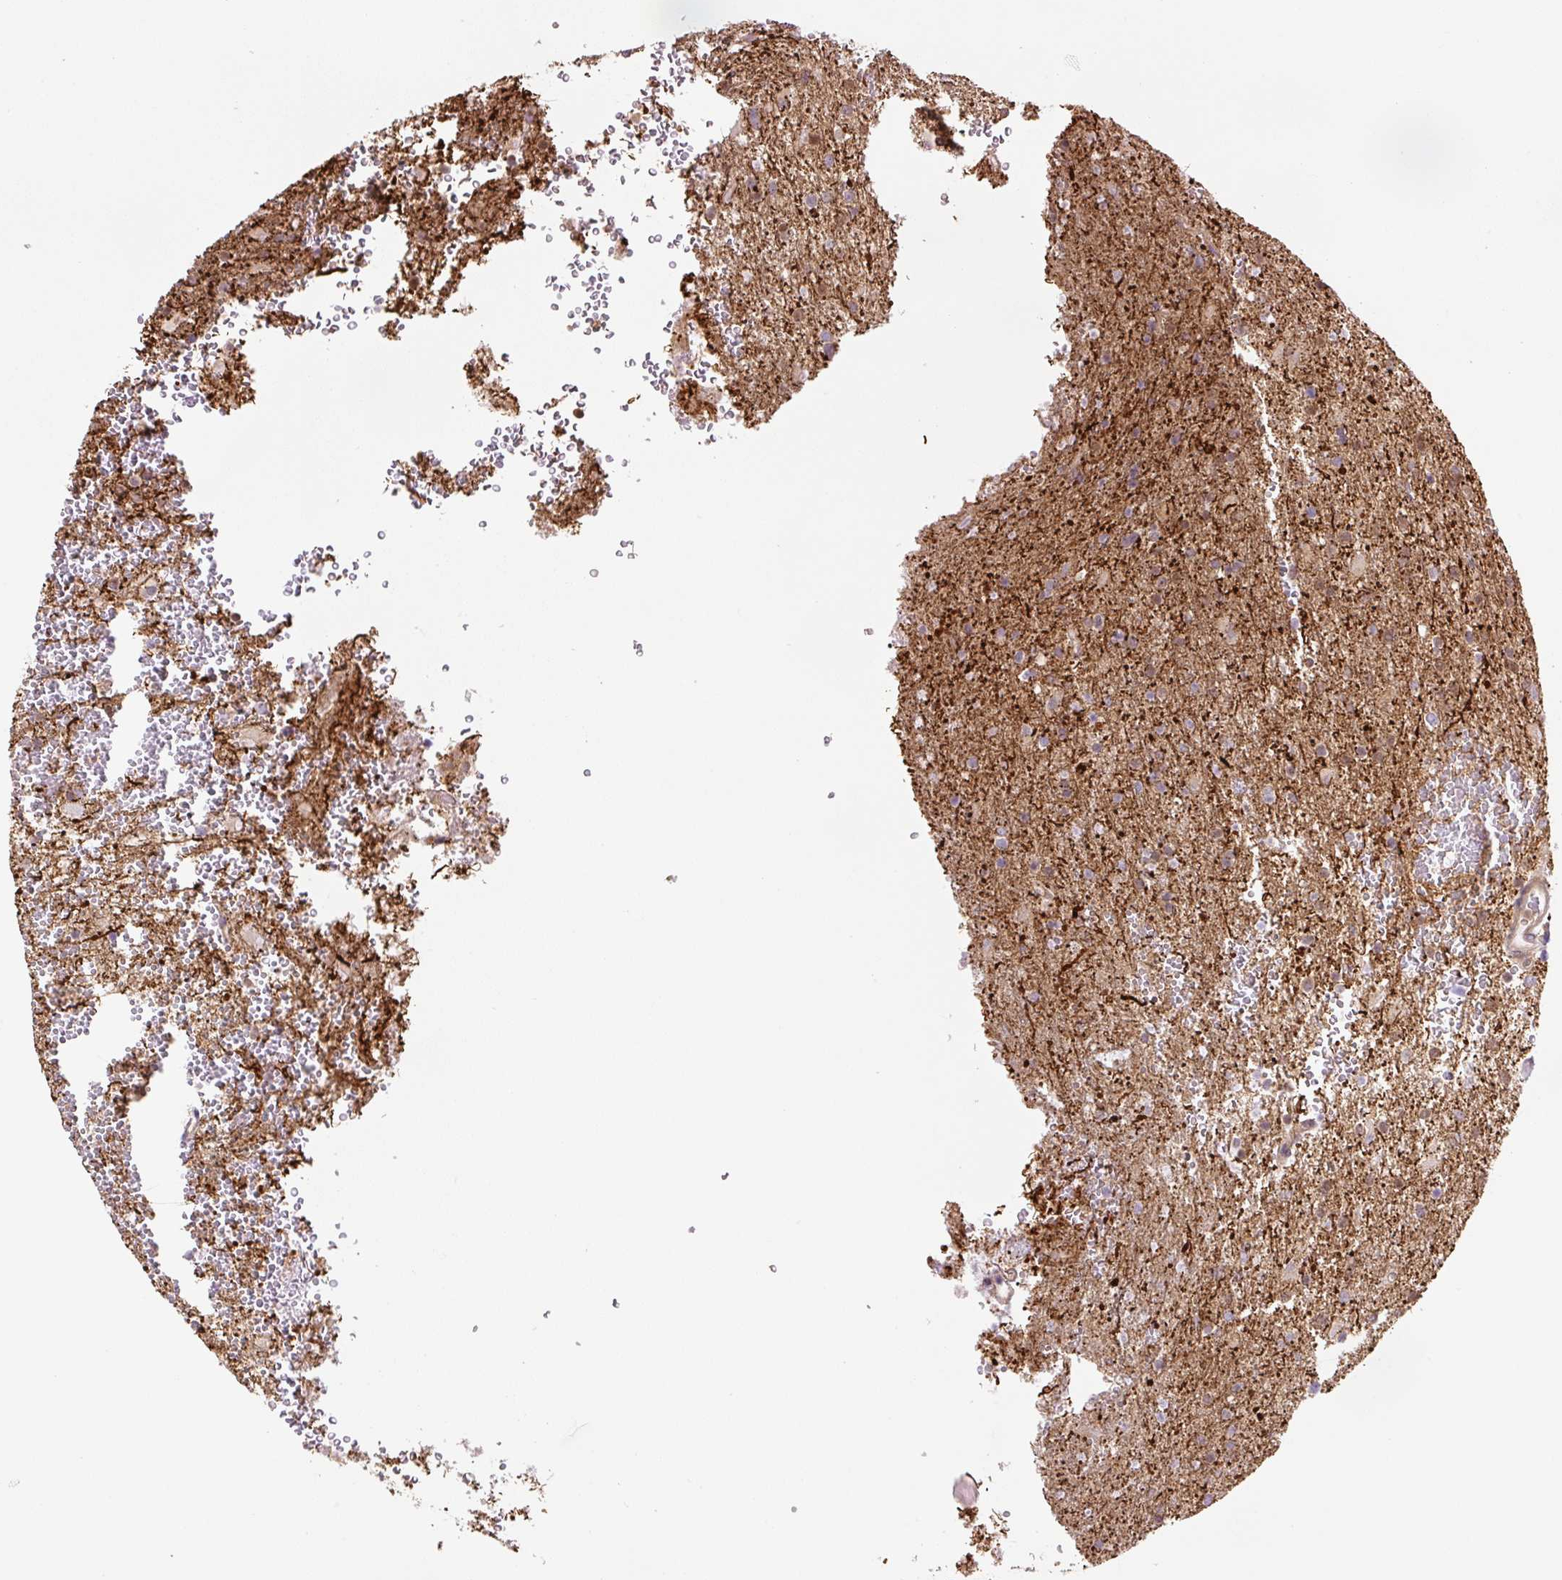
{"staining": {"intensity": "moderate", "quantity": "<25%", "location": "cytoplasmic/membranous"}, "tissue": "glioma", "cell_type": "Tumor cells", "image_type": "cancer", "snomed": [{"axis": "morphology", "description": "Glioma, malignant, High grade"}, {"axis": "topography", "description": "Brain"}], "caption": "Moderate cytoplasmic/membranous positivity is identified in about <25% of tumor cells in high-grade glioma (malignant). The protein of interest is shown in brown color, while the nuclei are stained blue.", "gene": "ZSWIM7", "patient": {"sex": "female", "age": 74}}